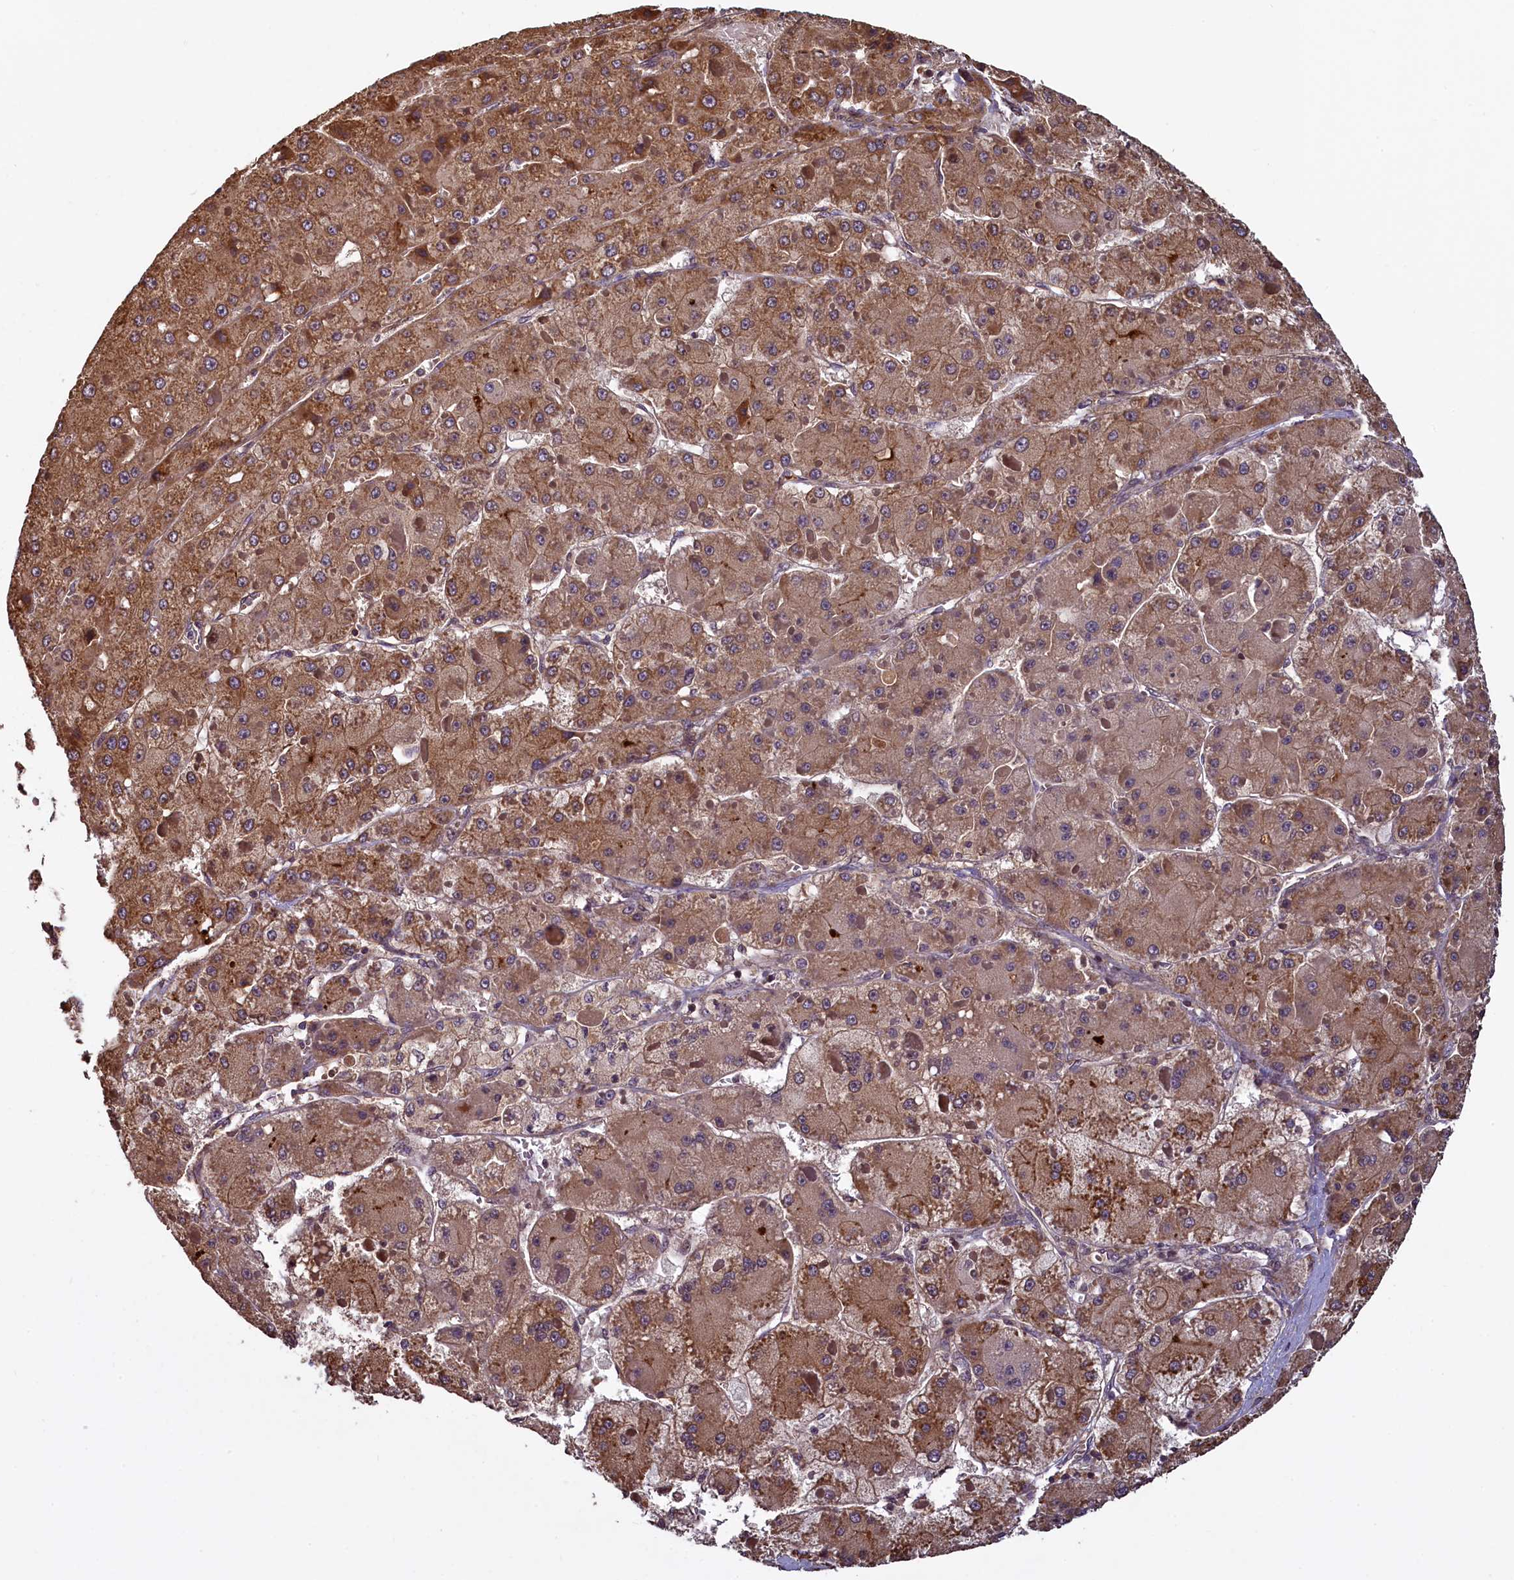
{"staining": {"intensity": "moderate", "quantity": ">75%", "location": "cytoplasmic/membranous"}, "tissue": "liver cancer", "cell_type": "Tumor cells", "image_type": "cancer", "snomed": [{"axis": "morphology", "description": "Carcinoma, Hepatocellular, NOS"}, {"axis": "topography", "description": "Liver"}], "caption": "IHC photomicrograph of hepatocellular carcinoma (liver) stained for a protein (brown), which reveals medium levels of moderate cytoplasmic/membranous staining in approximately >75% of tumor cells.", "gene": "NUDT6", "patient": {"sex": "female", "age": 73}}